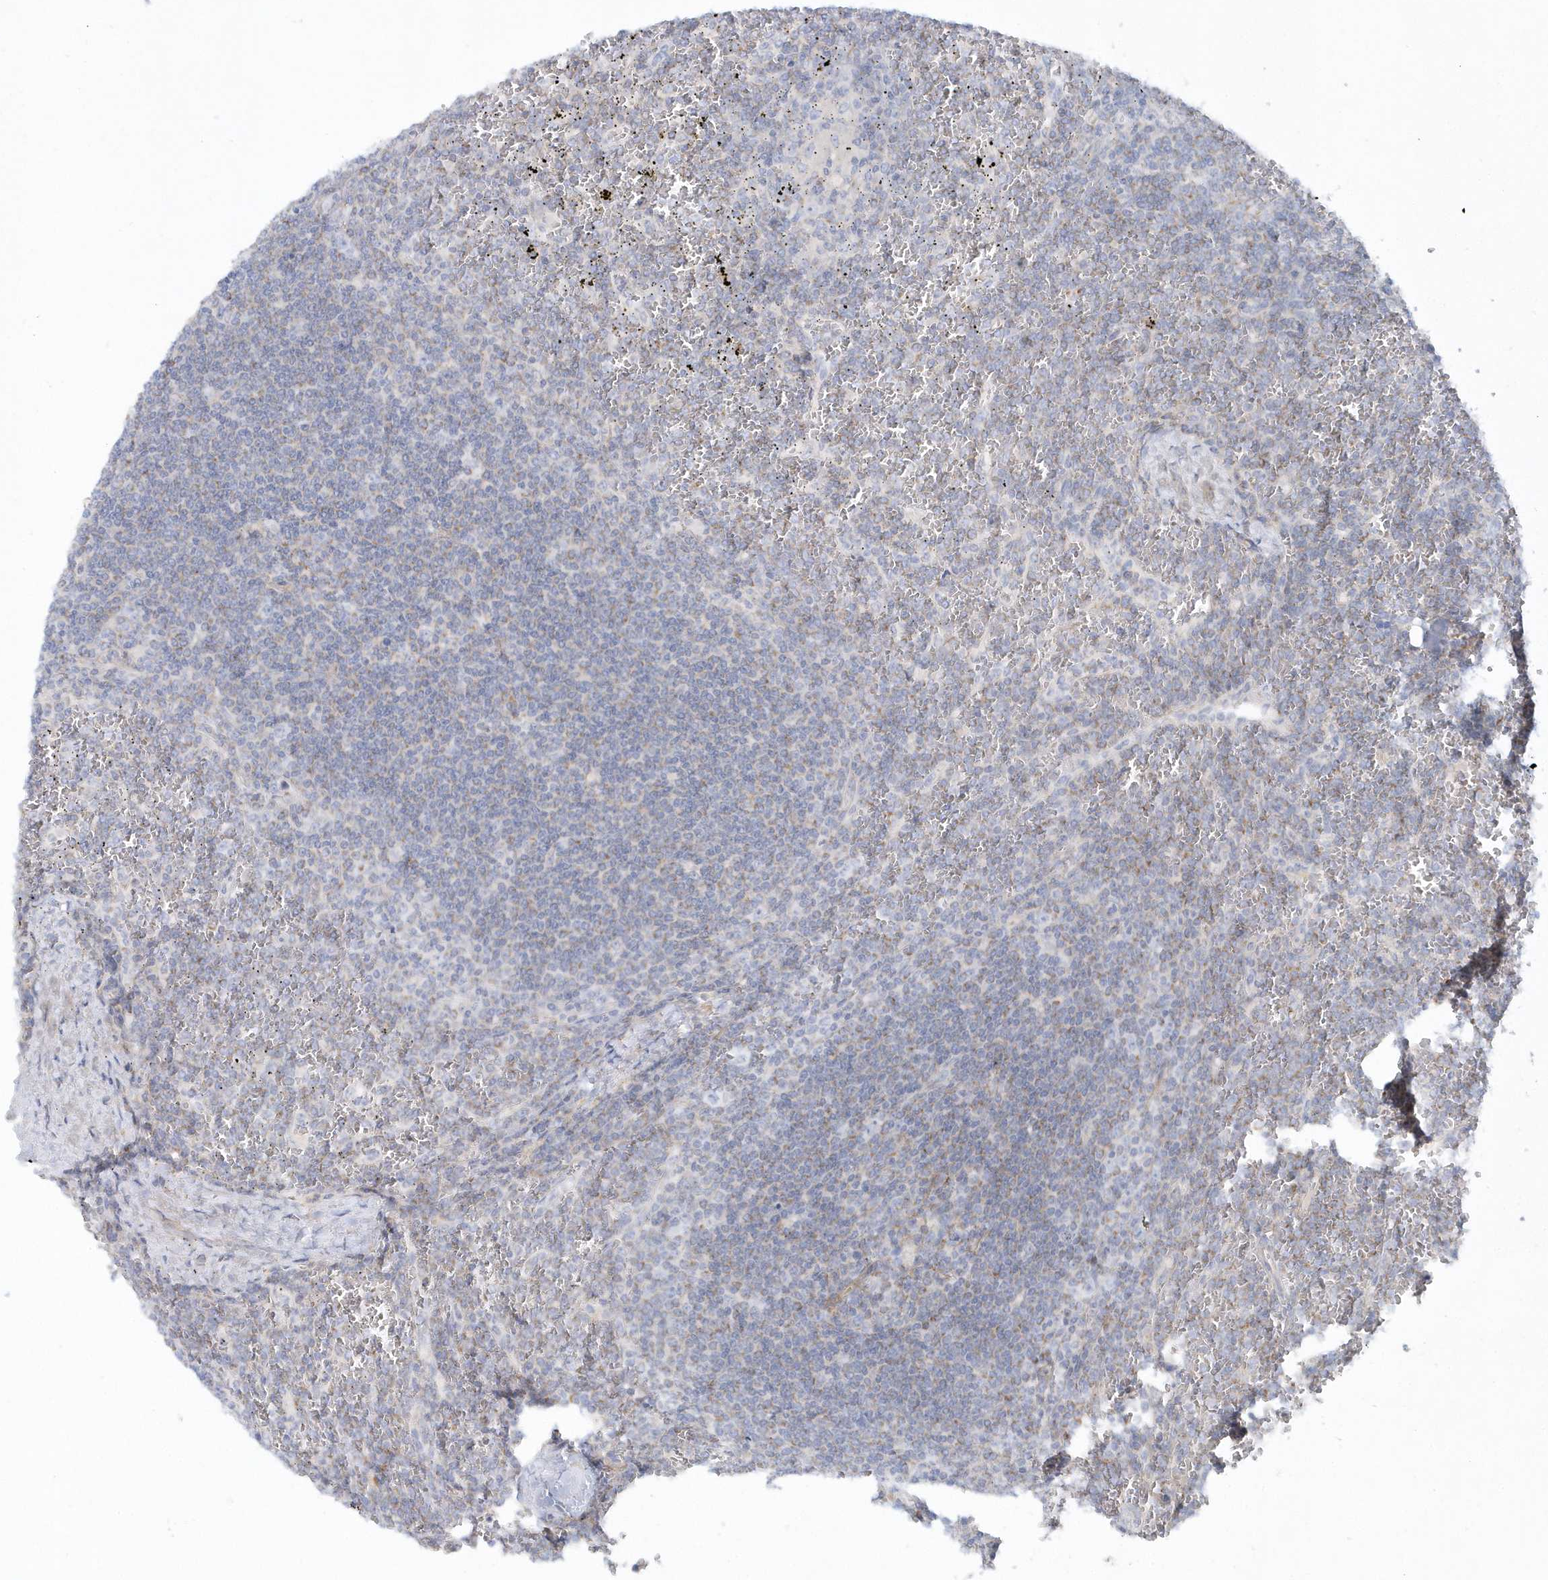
{"staining": {"intensity": "weak", "quantity": "<25%", "location": "cytoplasmic/membranous"}, "tissue": "lymphoma", "cell_type": "Tumor cells", "image_type": "cancer", "snomed": [{"axis": "morphology", "description": "Malignant lymphoma, non-Hodgkin's type, Low grade"}, {"axis": "topography", "description": "Spleen"}], "caption": "Immunohistochemical staining of malignant lymphoma, non-Hodgkin's type (low-grade) exhibits no significant expression in tumor cells.", "gene": "DNAH1", "patient": {"sex": "female", "age": 19}}